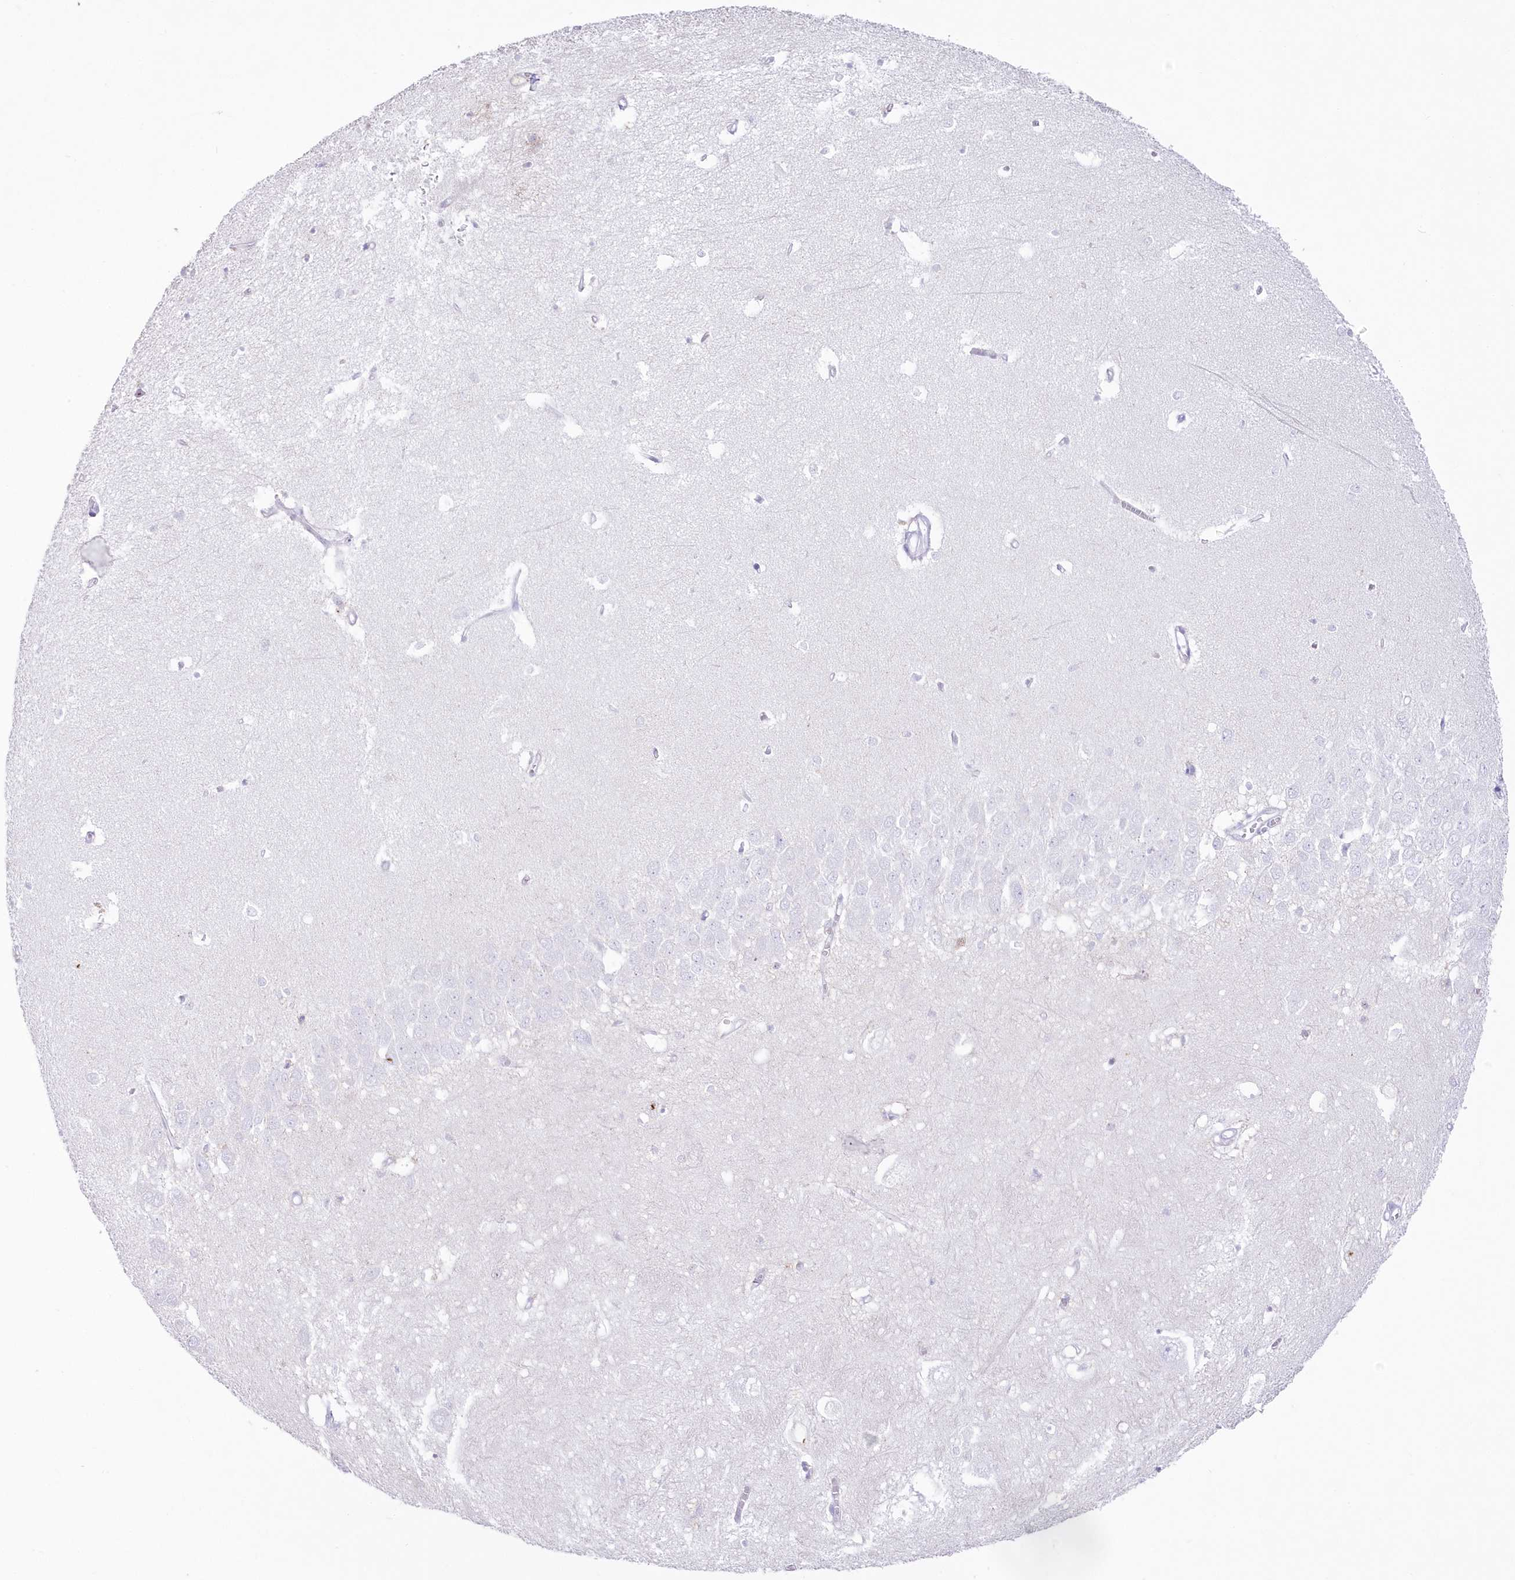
{"staining": {"intensity": "negative", "quantity": "none", "location": "none"}, "tissue": "hippocampus", "cell_type": "Glial cells", "image_type": "normal", "snomed": [{"axis": "morphology", "description": "Normal tissue, NOS"}, {"axis": "topography", "description": "Hippocampus"}], "caption": "The immunohistochemistry (IHC) micrograph has no significant positivity in glial cells of hippocampus.", "gene": "ZNF843", "patient": {"sex": "female", "age": 64}}